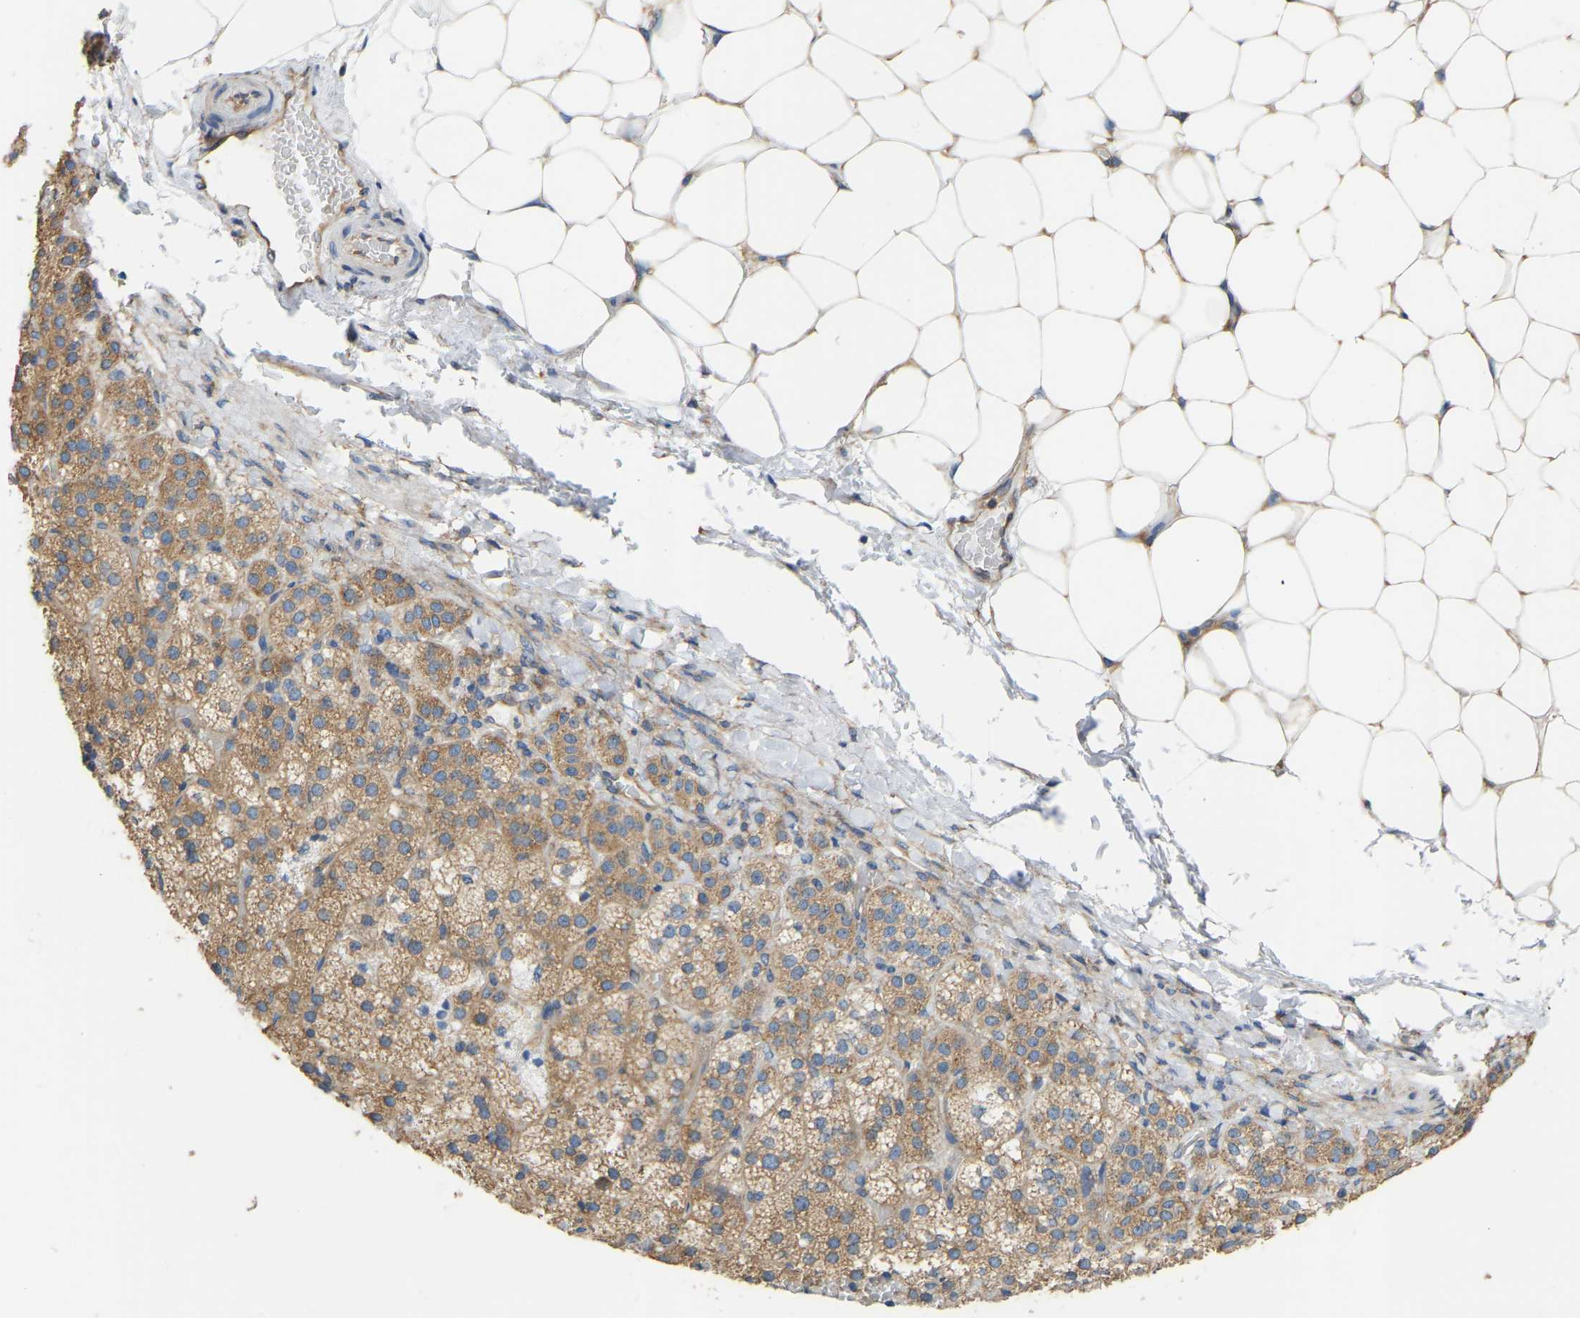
{"staining": {"intensity": "moderate", "quantity": ">75%", "location": "cytoplasmic/membranous"}, "tissue": "adrenal gland", "cell_type": "Glandular cells", "image_type": "normal", "snomed": [{"axis": "morphology", "description": "Normal tissue, NOS"}, {"axis": "topography", "description": "Adrenal gland"}], "caption": "This is an image of IHC staining of benign adrenal gland, which shows moderate expression in the cytoplasmic/membranous of glandular cells.", "gene": "RPS6KB2", "patient": {"sex": "female", "age": 44}}